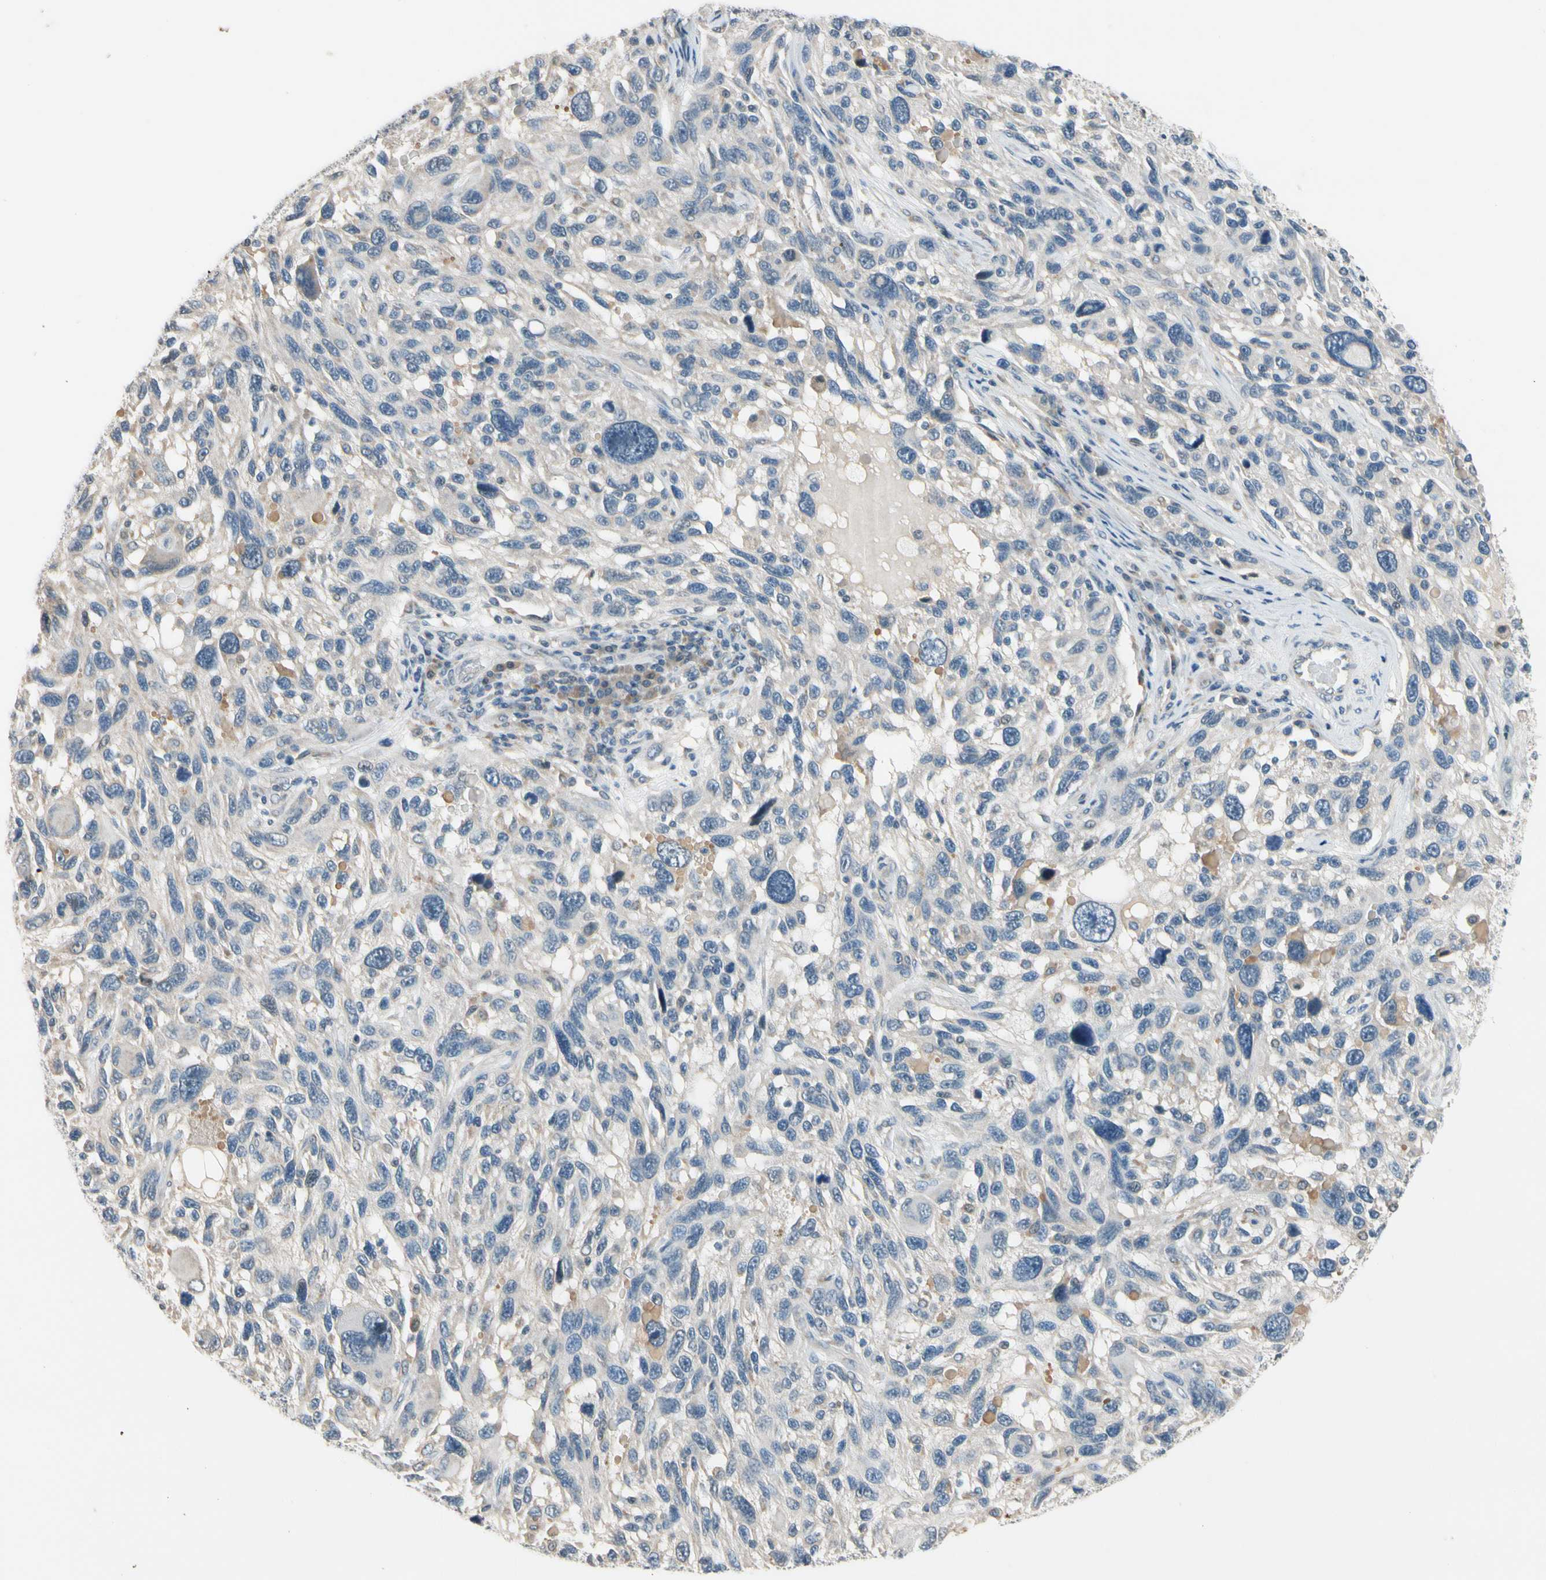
{"staining": {"intensity": "weak", "quantity": "<25%", "location": "cytoplasmic/membranous"}, "tissue": "melanoma", "cell_type": "Tumor cells", "image_type": "cancer", "snomed": [{"axis": "morphology", "description": "Malignant melanoma, NOS"}, {"axis": "topography", "description": "Skin"}], "caption": "Protein analysis of melanoma demonstrates no significant staining in tumor cells. The staining is performed using DAB brown chromogen with nuclei counter-stained in using hematoxylin.", "gene": "PIP5K1B", "patient": {"sex": "male", "age": 53}}